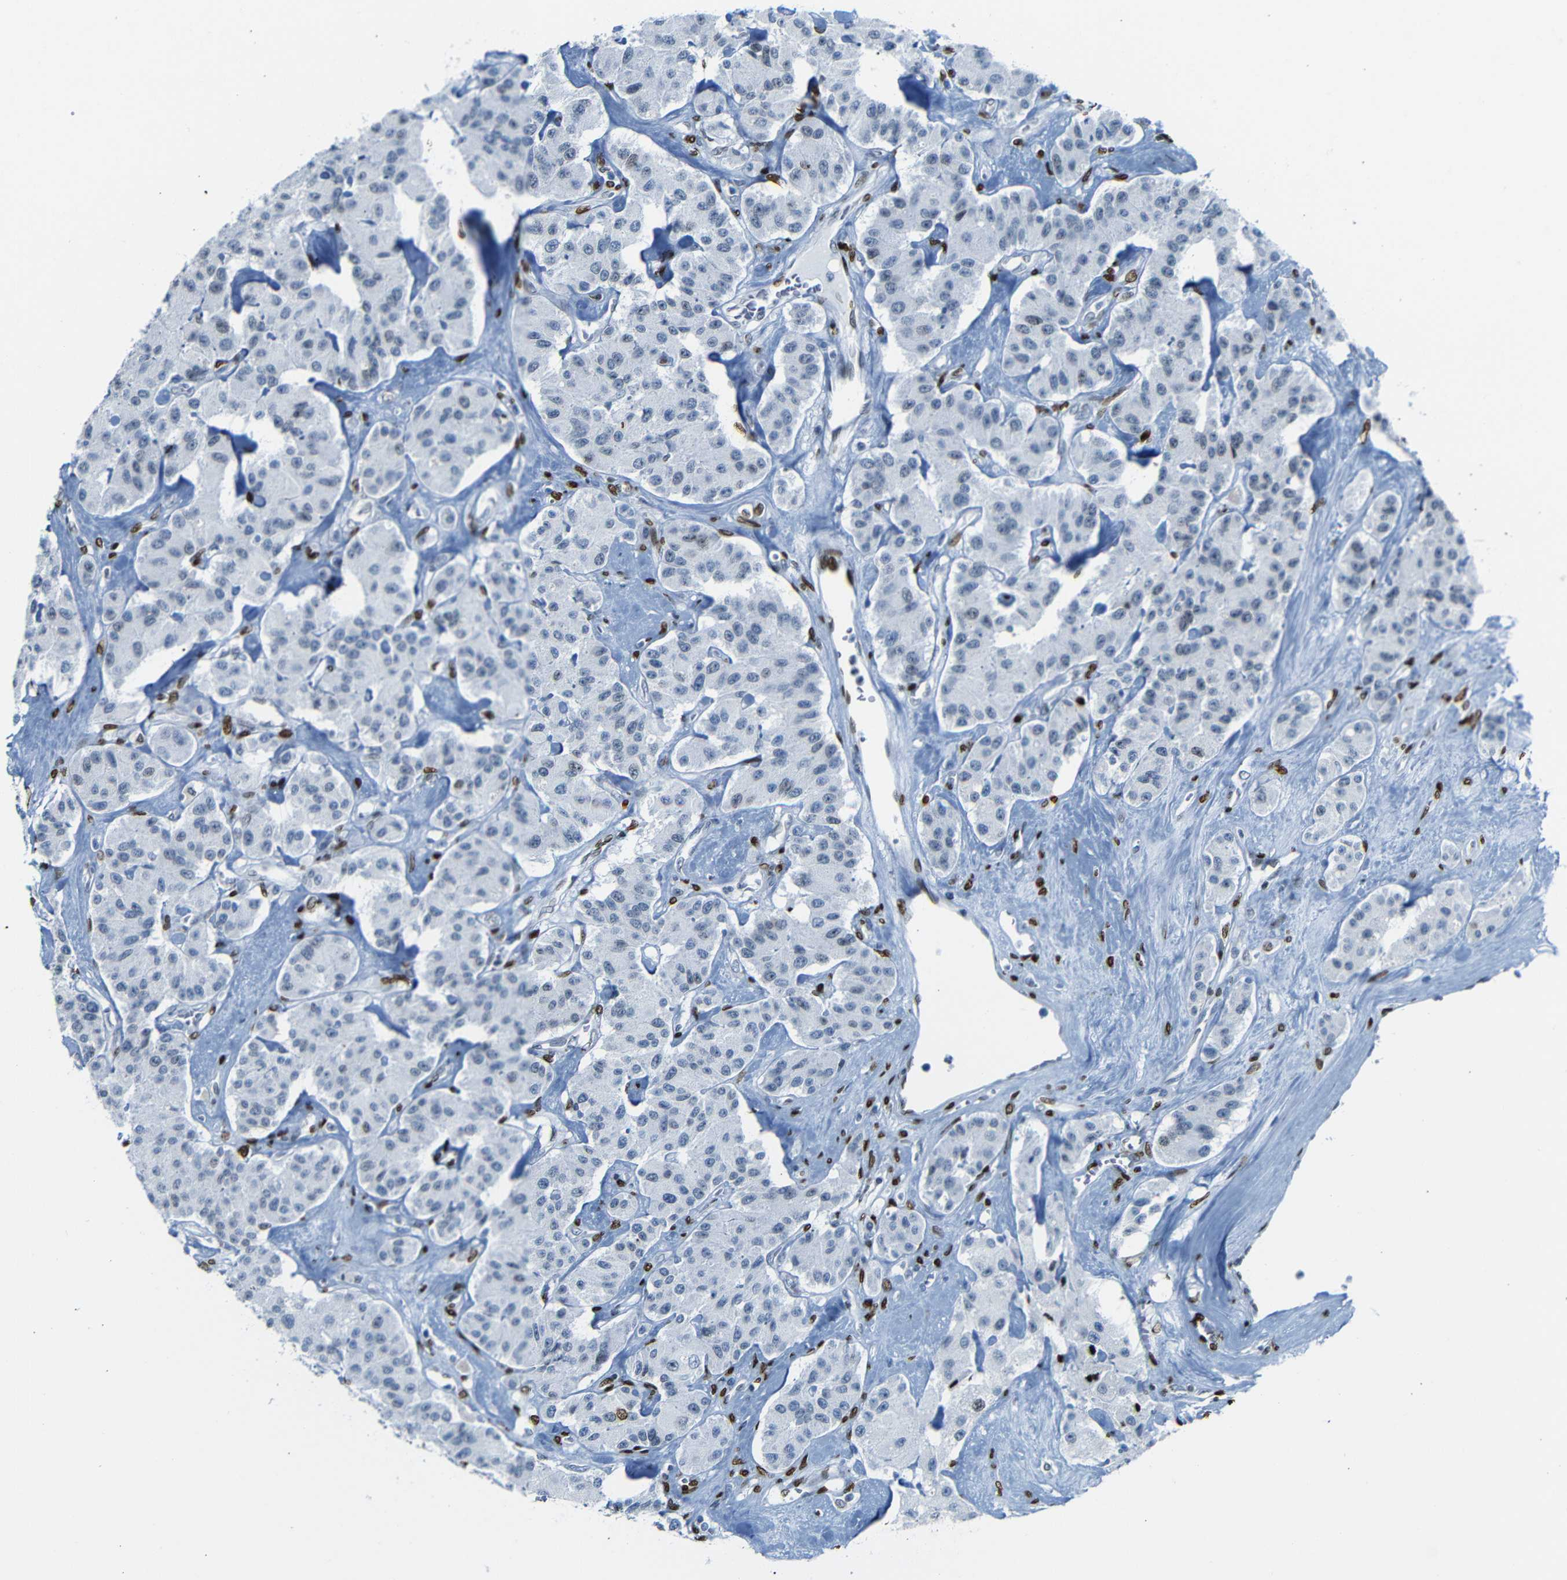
{"staining": {"intensity": "negative", "quantity": "none", "location": "none"}, "tissue": "carcinoid", "cell_type": "Tumor cells", "image_type": "cancer", "snomed": [{"axis": "morphology", "description": "Carcinoid, malignant, NOS"}, {"axis": "topography", "description": "Pancreas"}], "caption": "This is an immunohistochemistry histopathology image of human carcinoid. There is no staining in tumor cells.", "gene": "NPIPB15", "patient": {"sex": "male", "age": 41}}